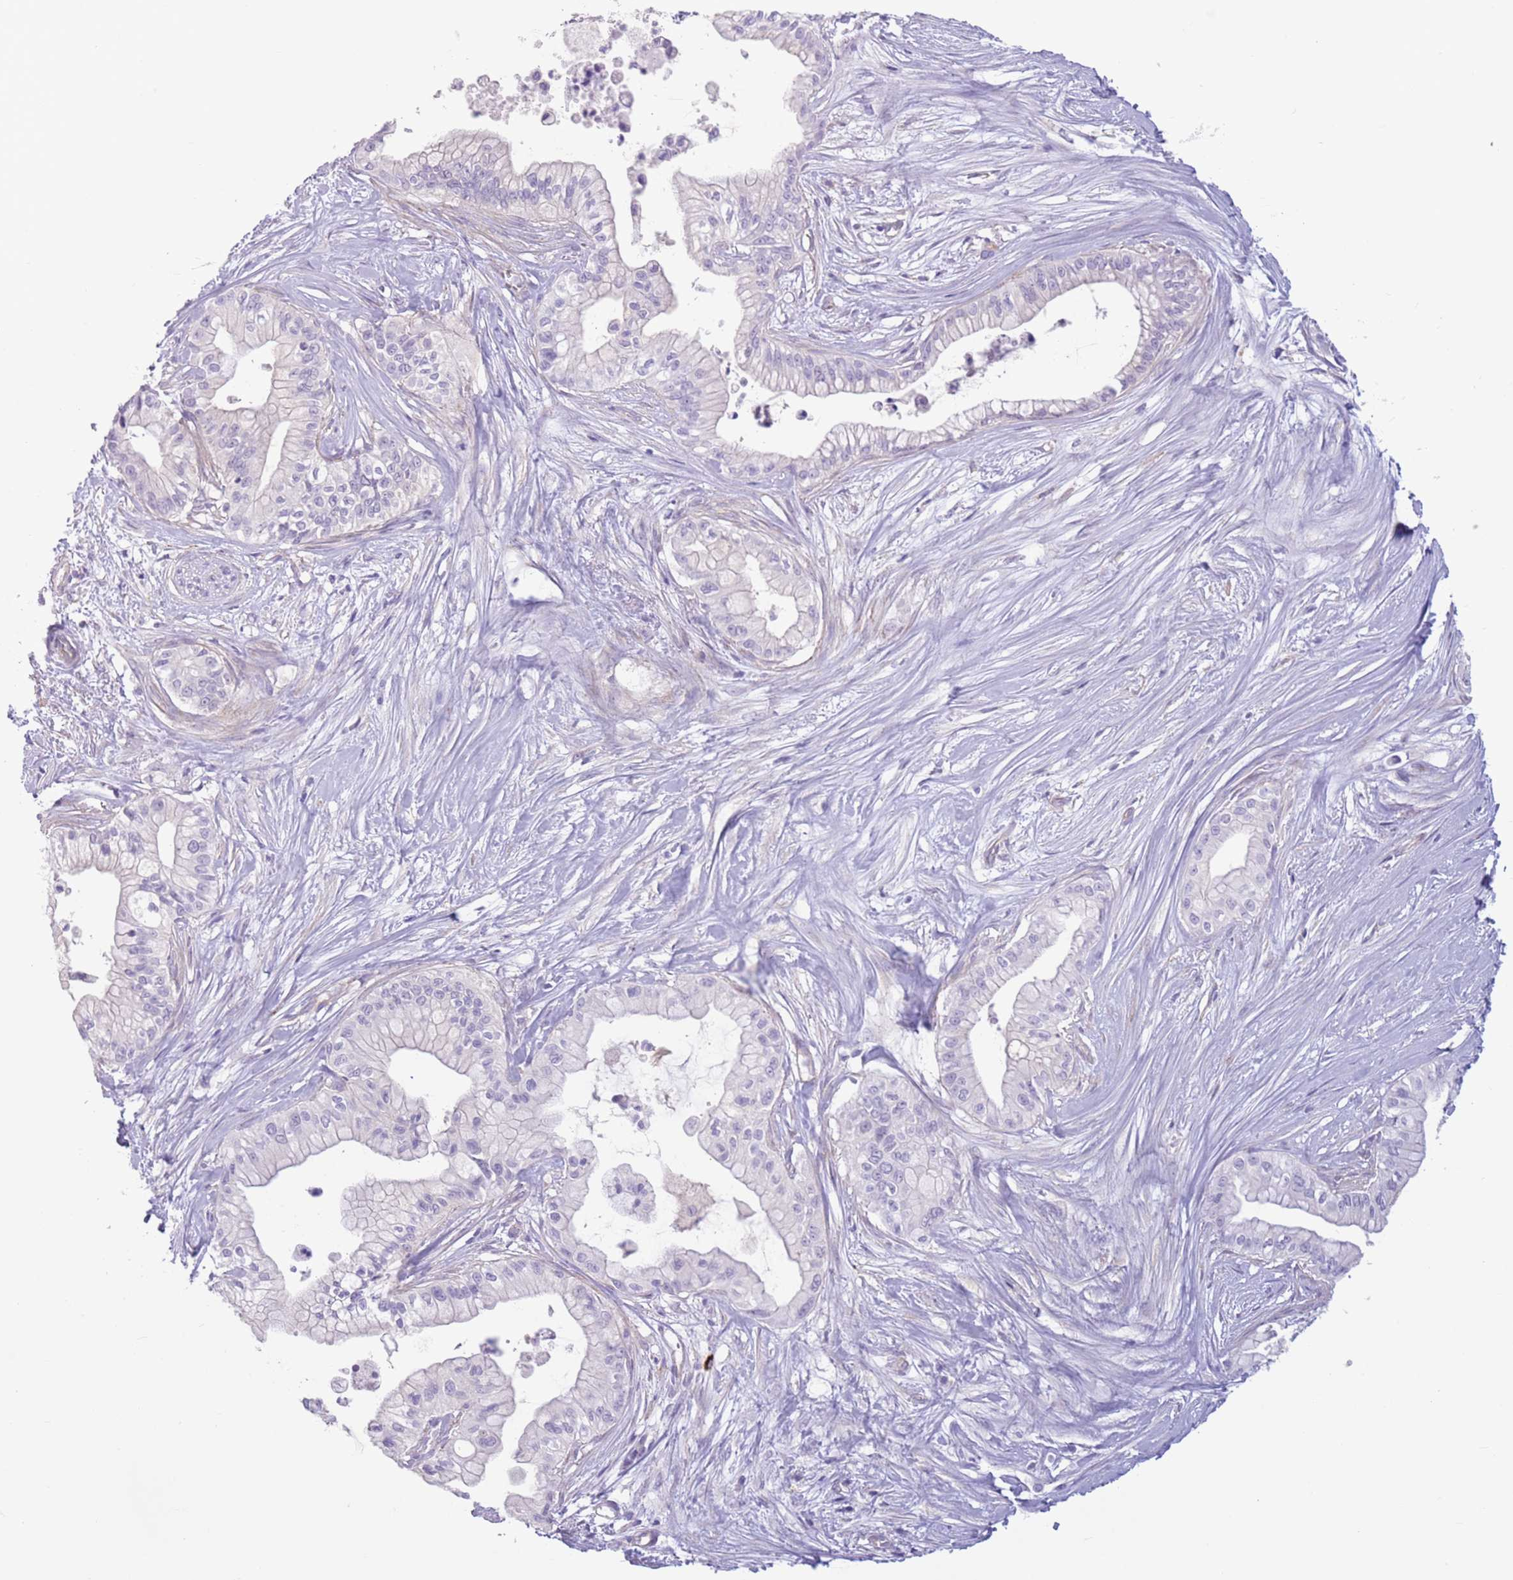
{"staining": {"intensity": "negative", "quantity": "none", "location": "none"}, "tissue": "pancreatic cancer", "cell_type": "Tumor cells", "image_type": "cancer", "snomed": [{"axis": "morphology", "description": "Adenocarcinoma, NOS"}, {"axis": "topography", "description": "Pancreas"}], "caption": "There is no significant expression in tumor cells of pancreatic adenocarcinoma.", "gene": "SNX6", "patient": {"sex": "male", "age": 78}}